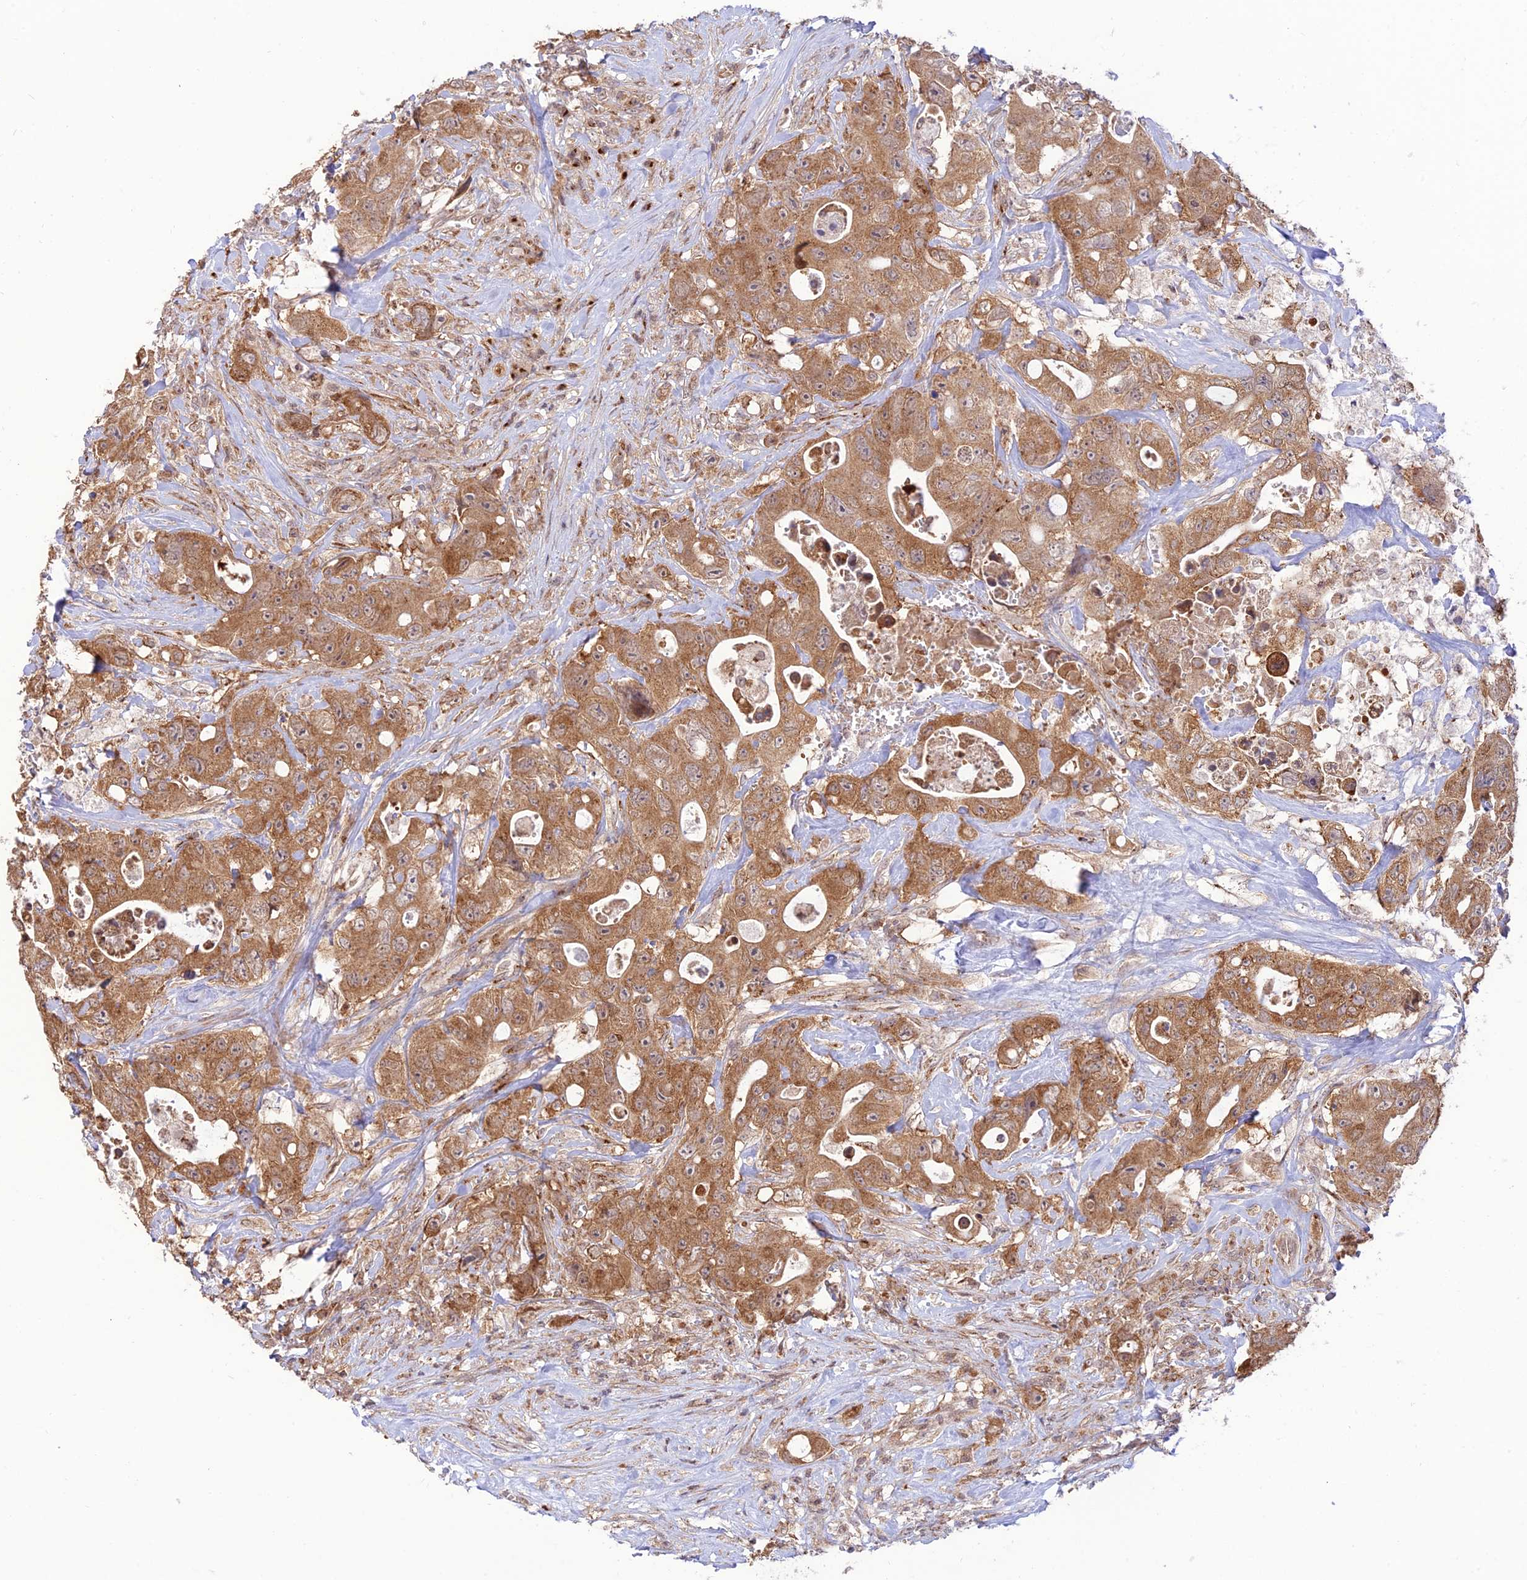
{"staining": {"intensity": "moderate", "quantity": ">75%", "location": "cytoplasmic/membranous"}, "tissue": "colorectal cancer", "cell_type": "Tumor cells", "image_type": "cancer", "snomed": [{"axis": "morphology", "description": "Adenocarcinoma, NOS"}, {"axis": "topography", "description": "Colon"}], "caption": "A brown stain shows moderate cytoplasmic/membranous expression of a protein in human colorectal adenocarcinoma tumor cells.", "gene": "GOLGA3", "patient": {"sex": "female", "age": 46}}